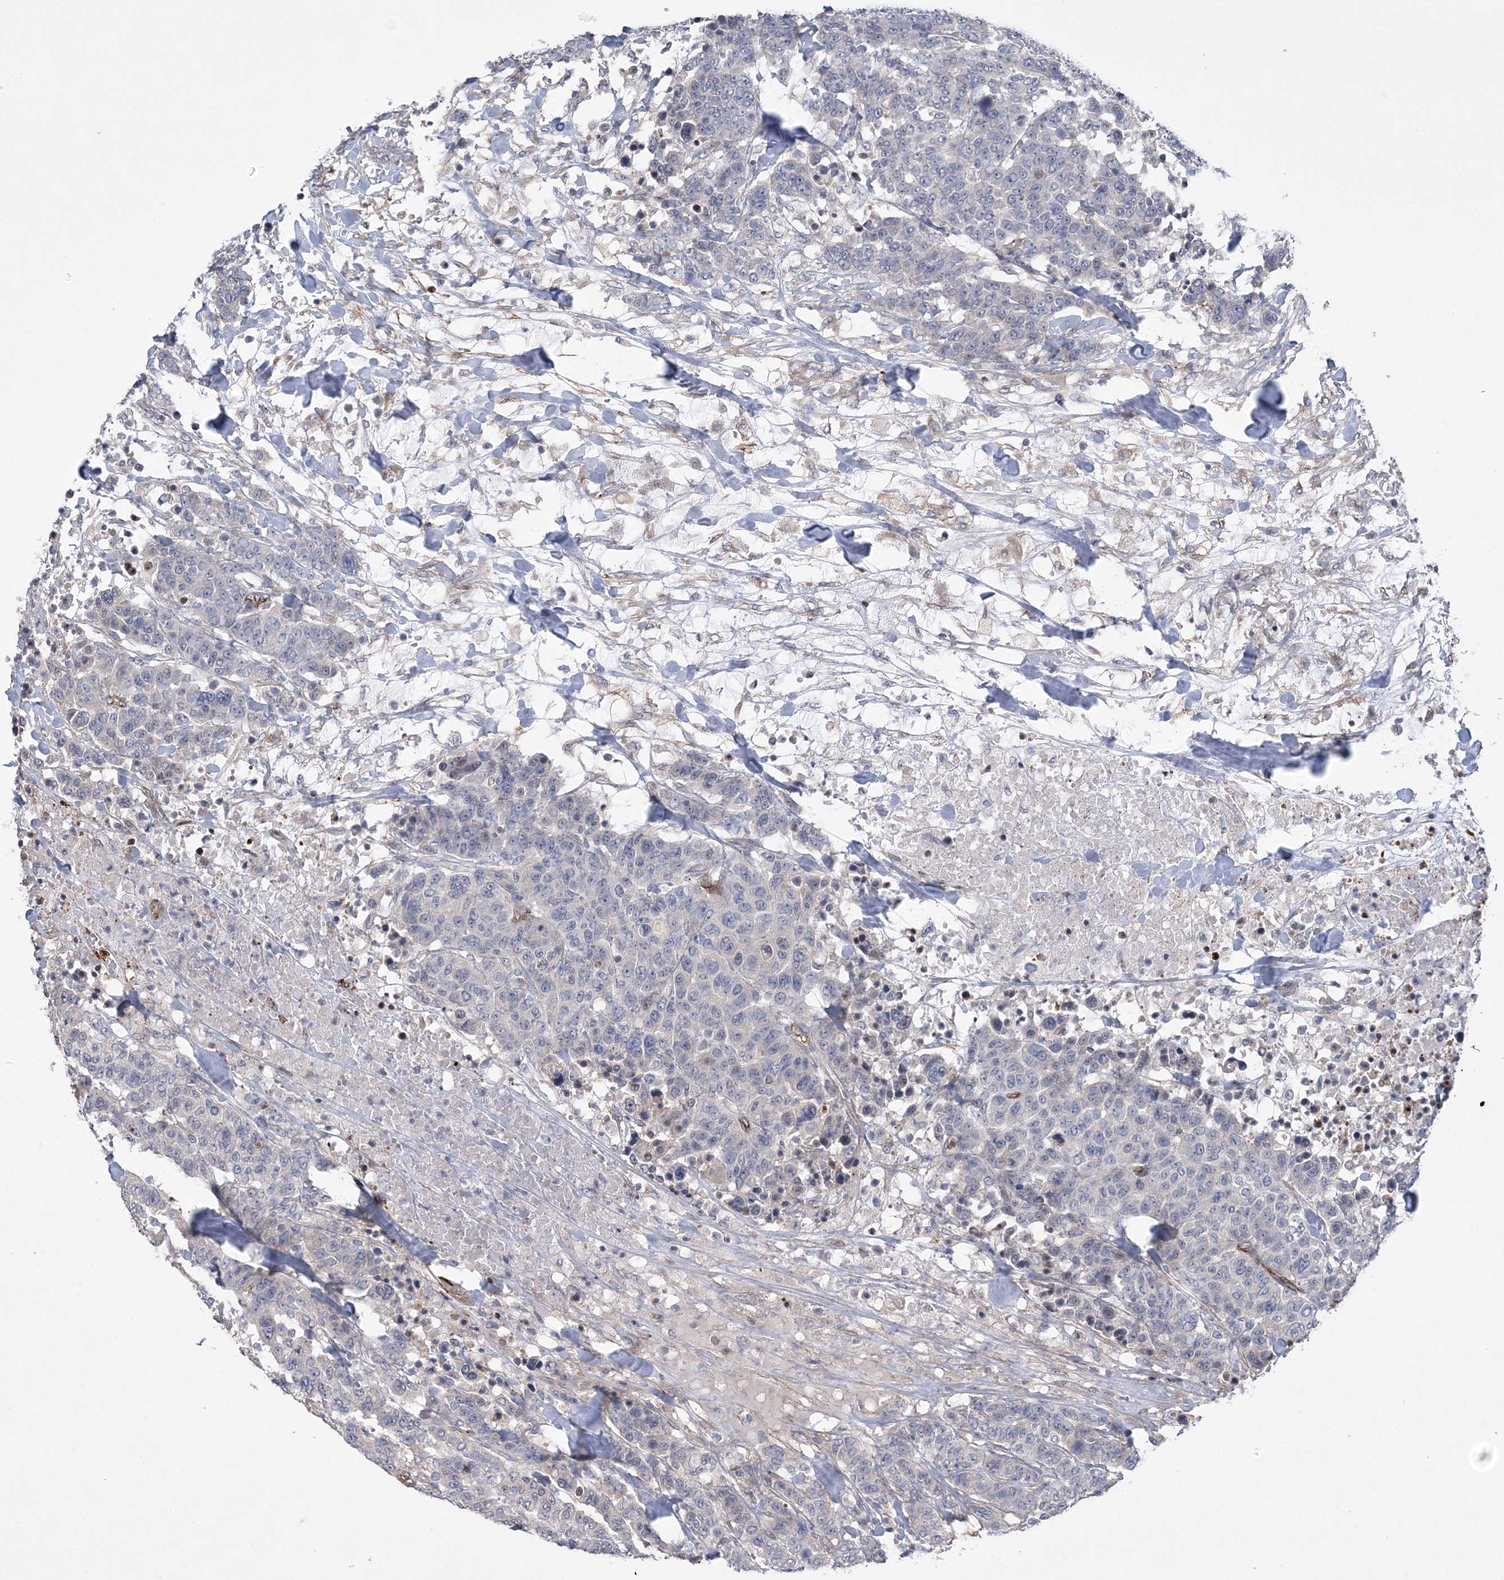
{"staining": {"intensity": "negative", "quantity": "none", "location": "none"}, "tissue": "breast cancer", "cell_type": "Tumor cells", "image_type": "cancer", "snomed": [{"axis": "morphology", "description": "Duct carcinoma"}, {"axis": "topography", "description": "Breast"}], "caption": "A photomicrograph of human breast intraductal carcinoma is negative for staining in tumor cells.", "gene": "CALN1", "patient": {"sex": "female", "age": 37}}